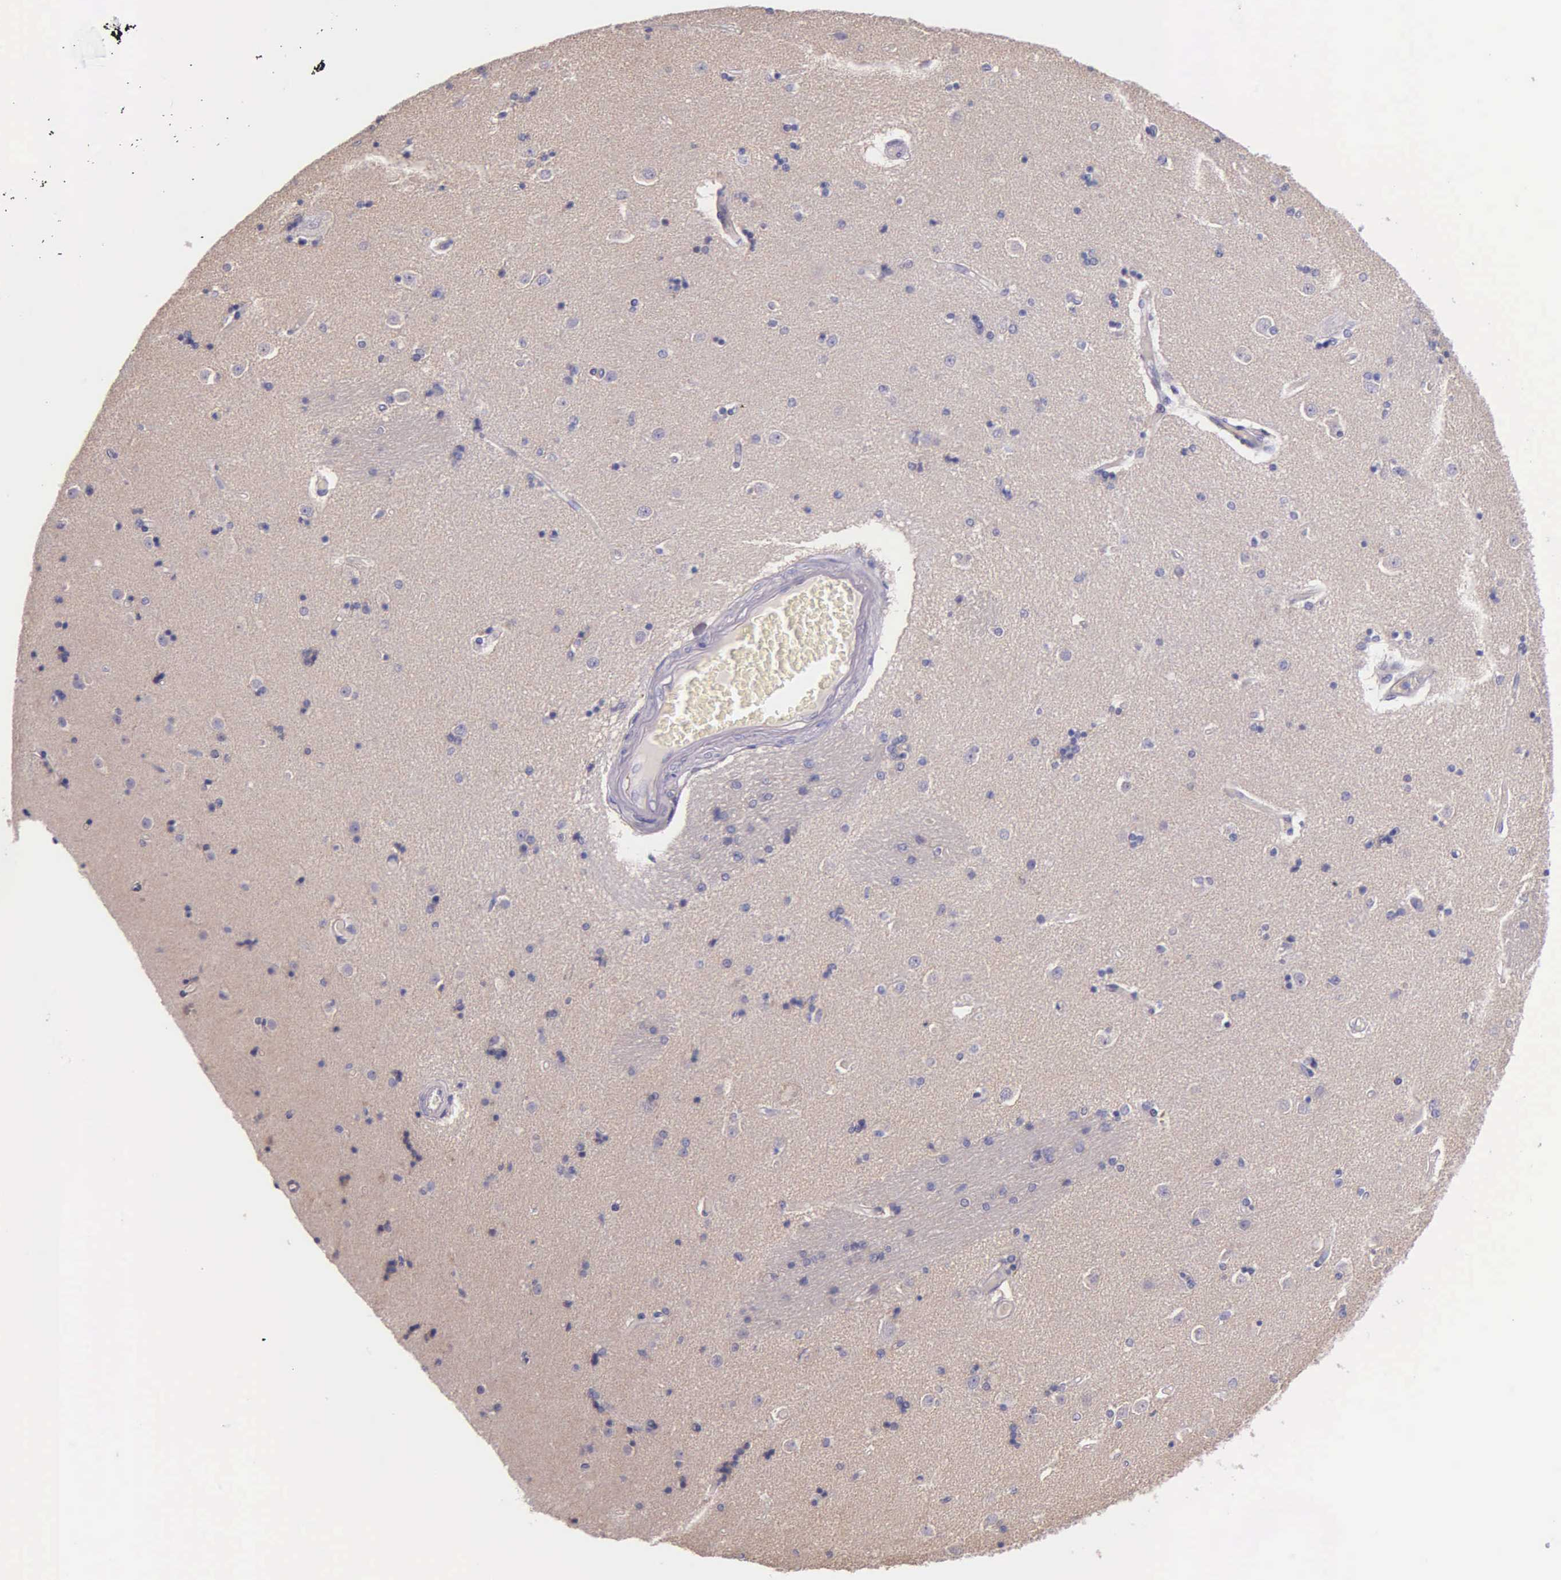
{"staining": {"intensity": "negative", "quantity": "none", "location": "none"}, "tissue": "caudate", "cell_type": "Neuronal cells", "image_type": "normal", "snomed": [{"axis": "morphology", "description": "Normal tissue, NOS"}, {"axis": "topography", "description": "Lateral ventricle wall"}], "caption": "A high-resolution photomicrograph shows immunohistochemistry staining of normal caudate, which exhibits no significant expression in neuronal cells. (Brightfield microscopy of DAB (3,3'-diaminobenzidine) immunohistochemistry at high magnification).", "gene": "THSD7A", "patient": {"sex": "female", "age": 54}}